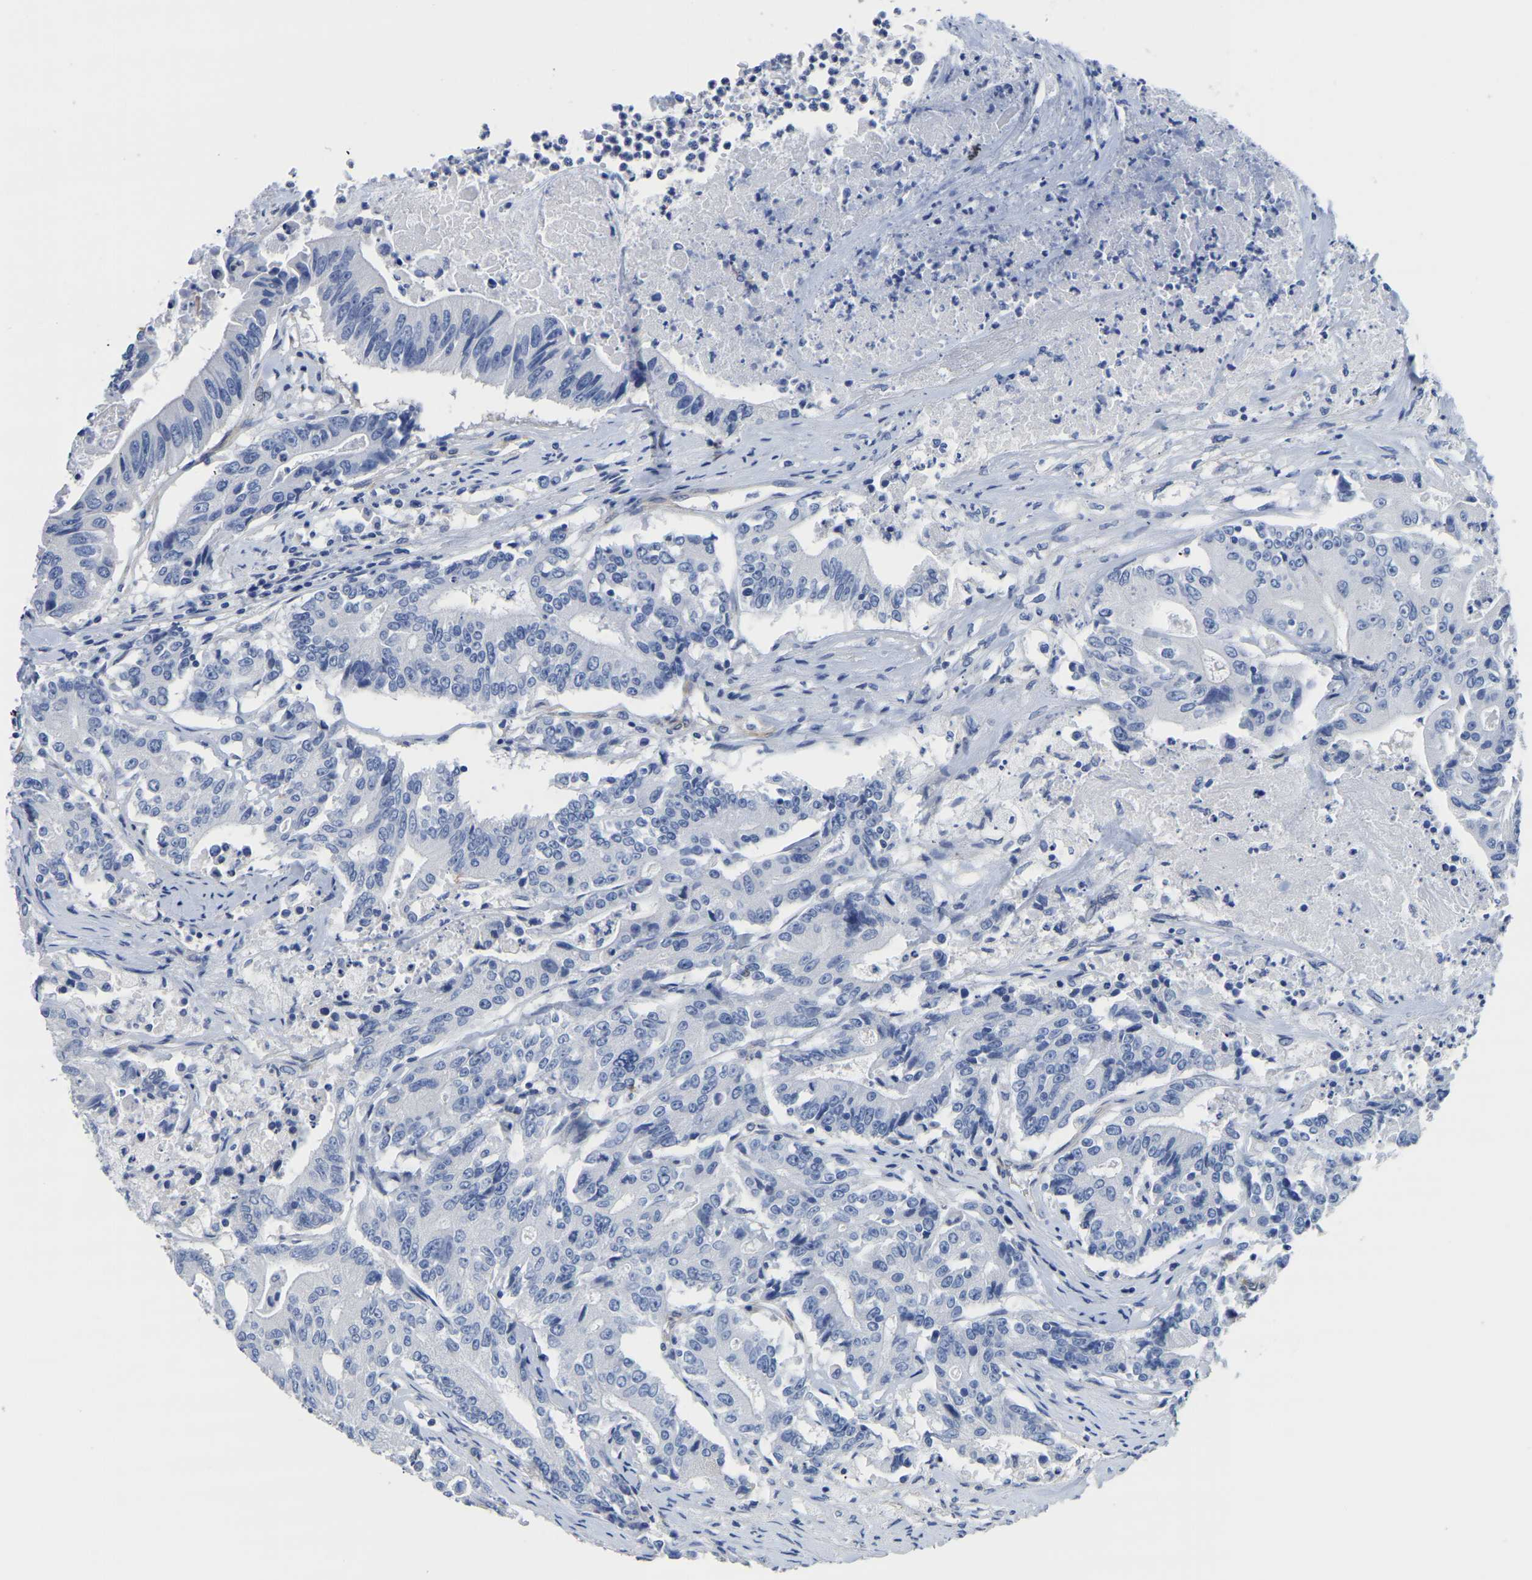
{"staining": {"intensity": "negative", "quantity": "none", "location": "none"}, "tissue": "colorectal cancer", "cell_type": "Tumor cells", "image_type": "cancer", "snomed": [{"axis": "morphology", "description": "Adenocarcinoma, NOS"}, {"axis": "topography", "description": "Colon"}], "caption": "Micrograph shows no significant protein expression in tumor cells of colorectal cancer.", "gene": "SLC45A3", "patient": {"sex": "female", "age": 77}}